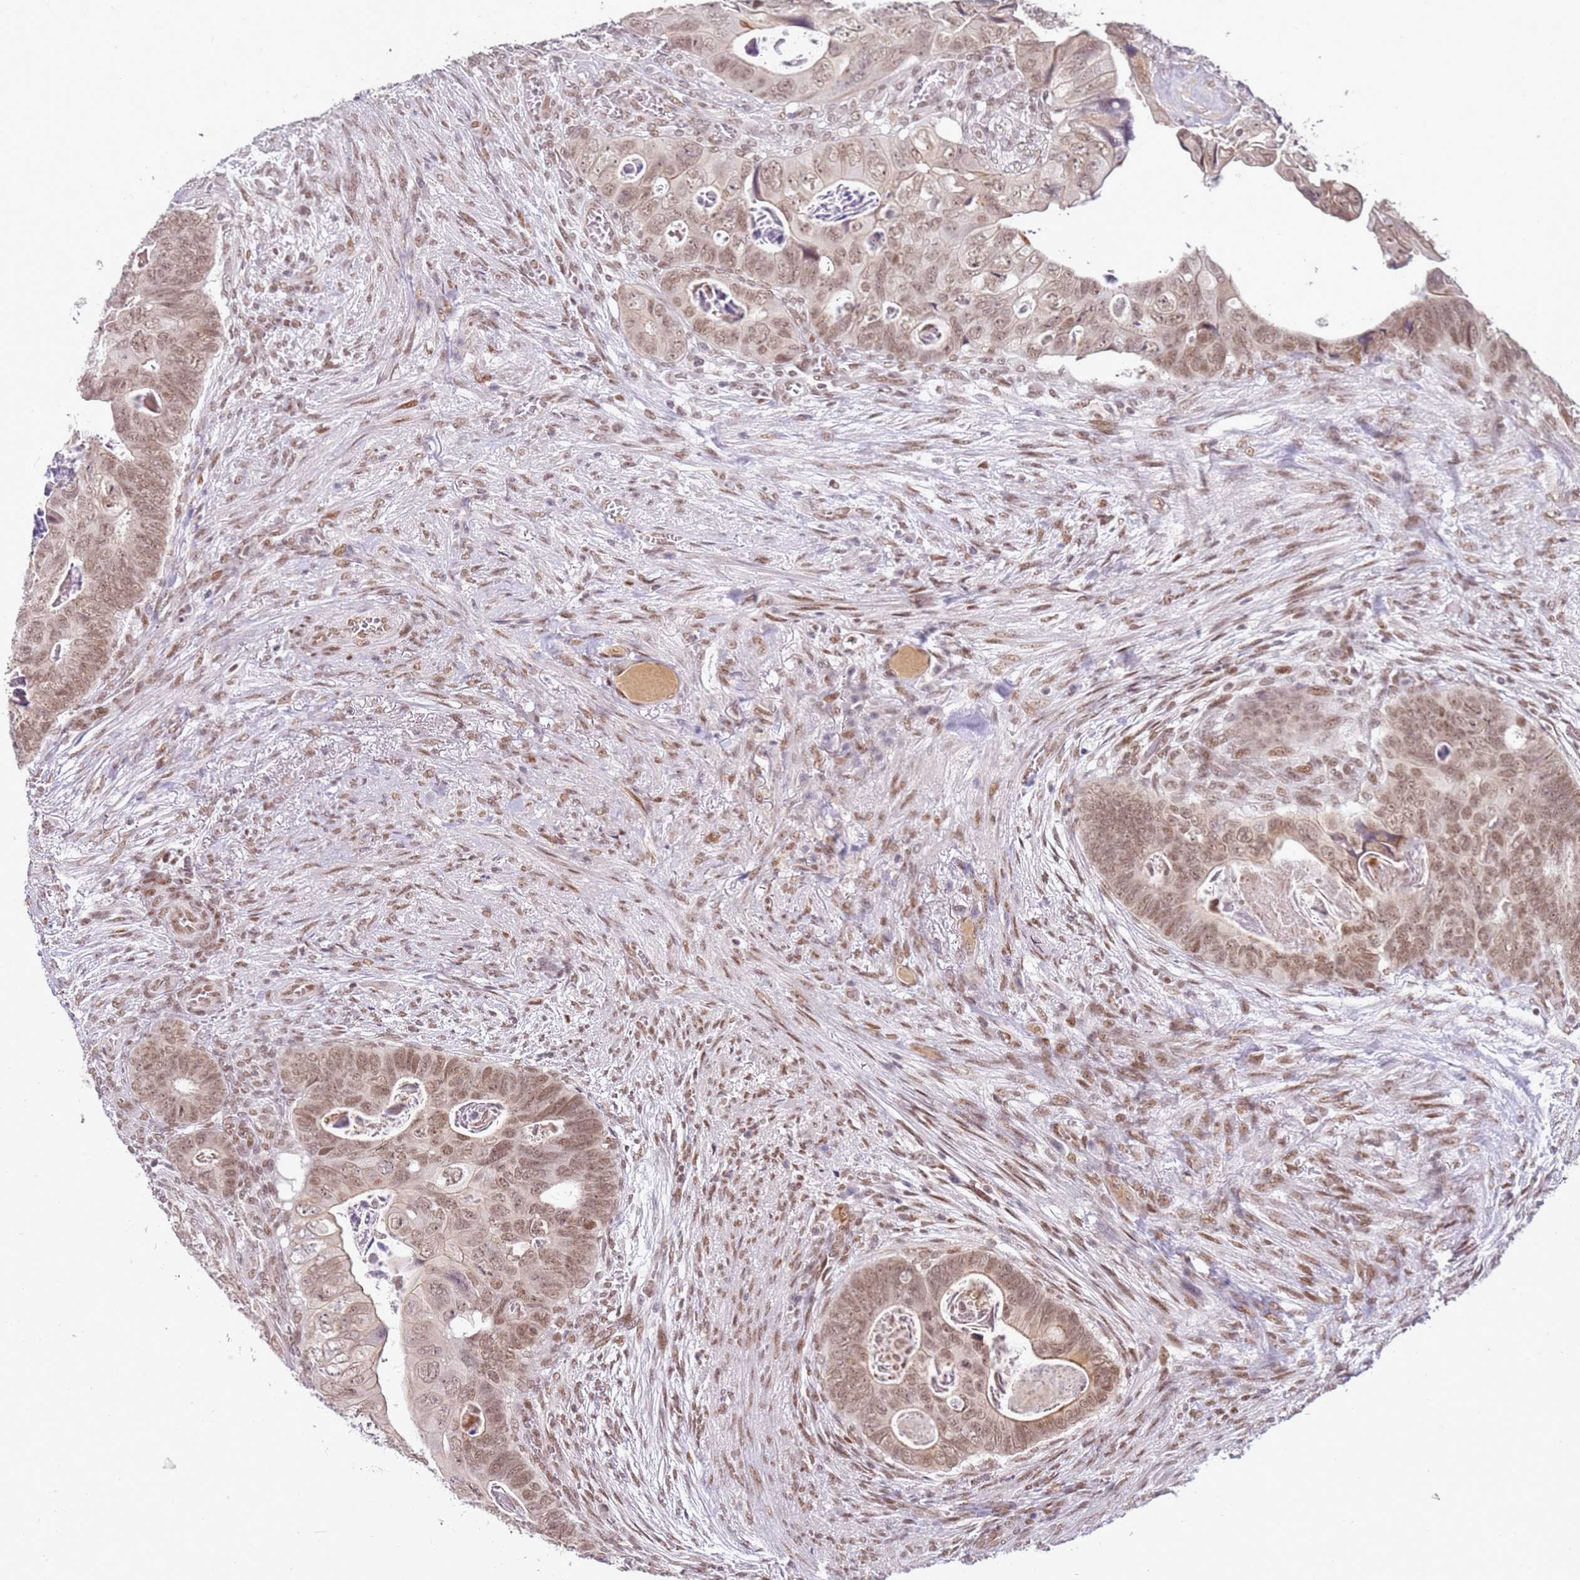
{"staining": {"intensity": "moderate", "quantity": ">75%", "location": "nuclear"}, "tissue": "colorectal cancer", "cell_type": "Tumor cells", "image_type": "cancer", "snomed": [{"axis": "morphology", "description": "Adenocarcinoma, NOS"}, {"axis": "topography", "description": "Rectum"}], "caption": "Human colorectal cancer (adenocarcinoma) stained with a protein marker exhibits moderate staining in tumor cells.", "gene": "PHC2", "patient": {"sex": "female", "age": 78}}